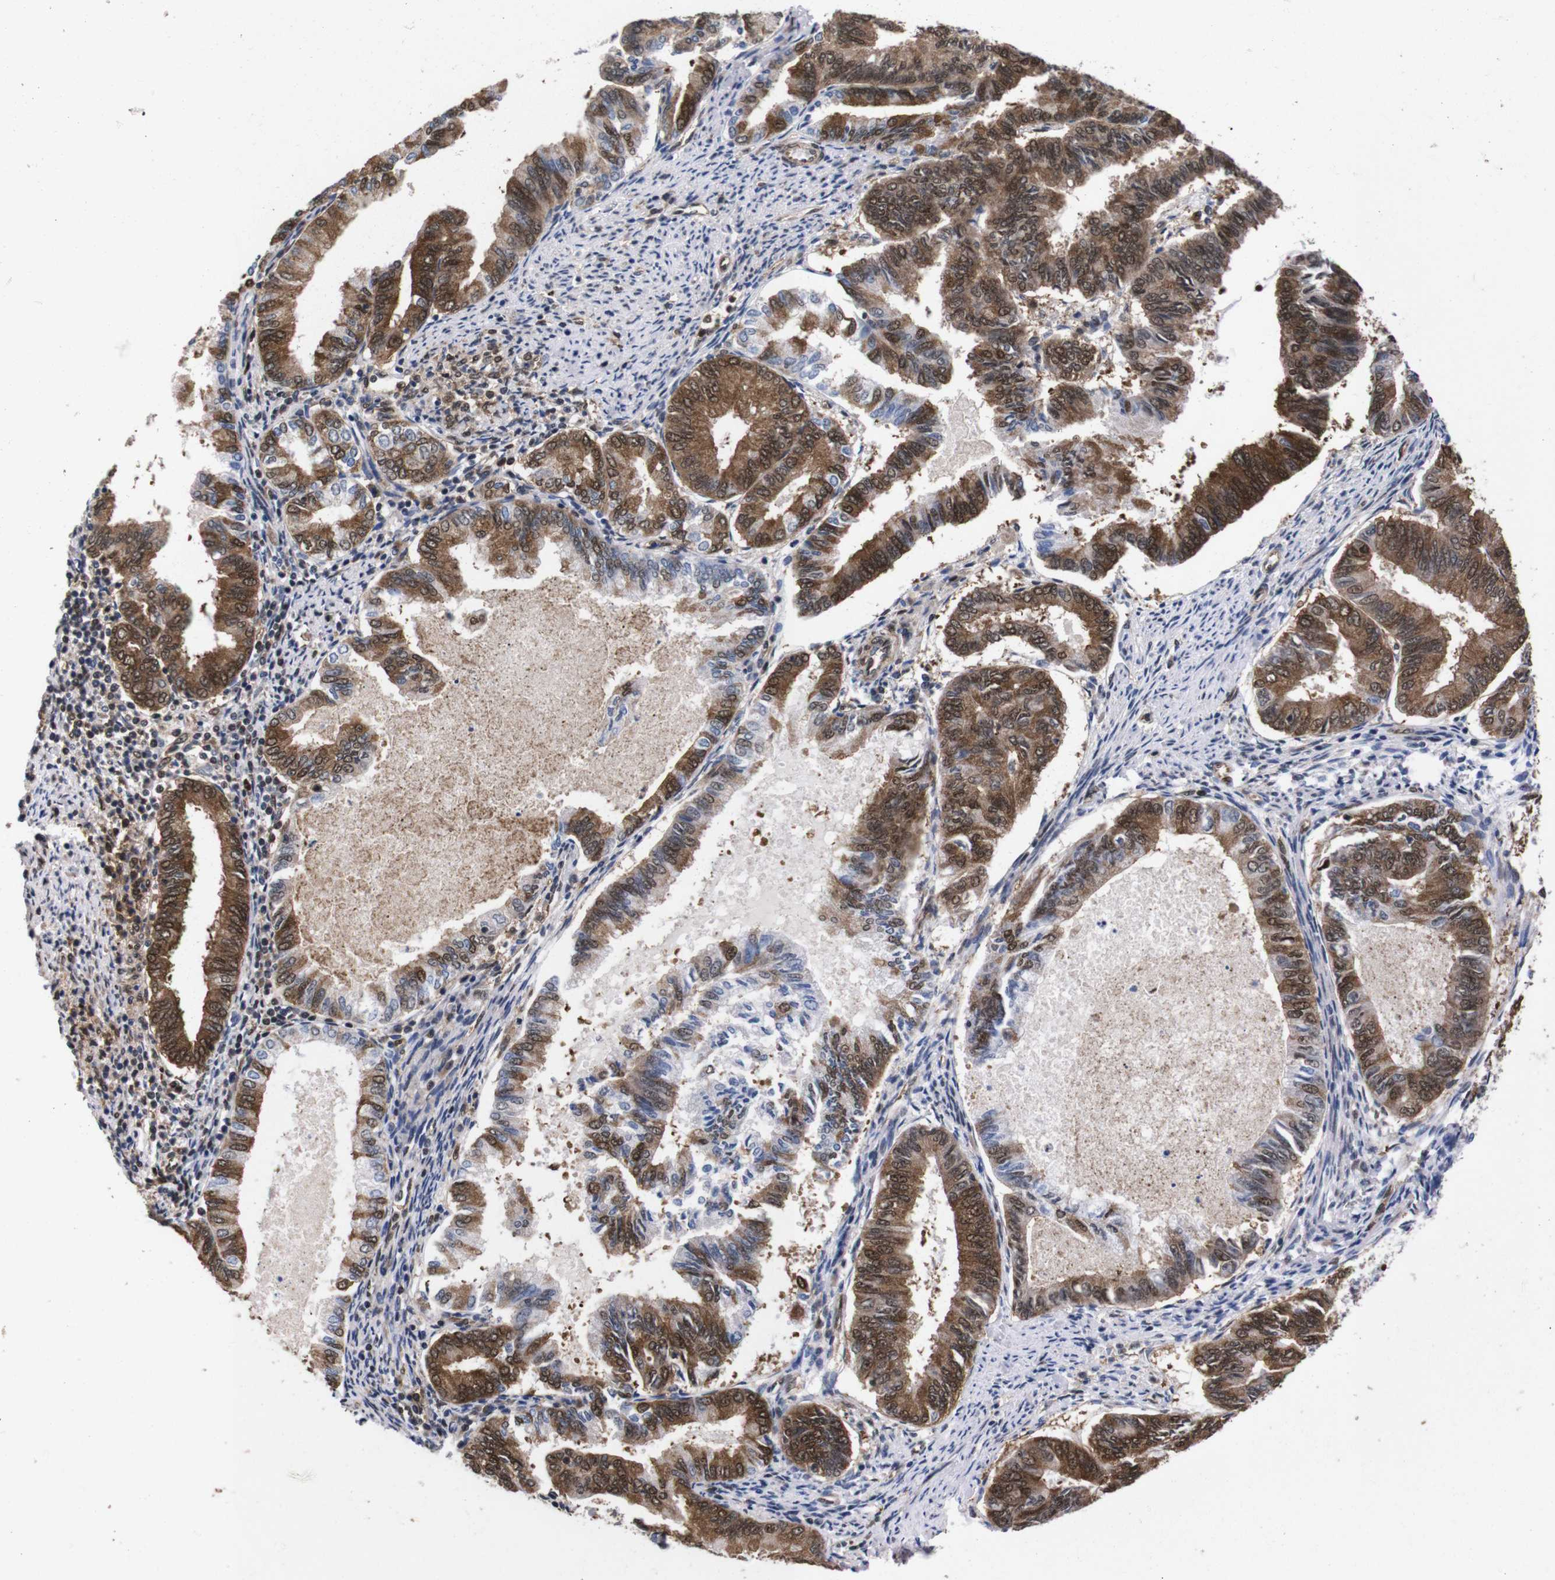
{"staining": {"intensity": "strong", "quantity": ">75%", "location": "cytoplasmic/membranous,nuclear"}, "tissue": "endometrial cancer", "cell_type": "Tumor cells", "image_type": "cancer", "snomed": [{"axis": "morphology", "description": "Adenocarcinoma, NOS"}, {"axis": "topography", "description": "Endometrium"}], "caption": "Strong cytoplasmic/membranous and nuclear staining for a protein is seen in about >75% of tumor cells of adenocarcinoma (endometrial) using IHC.", "gene": "UBQLN2", "patient": {"sex": "female", "age": 86}}